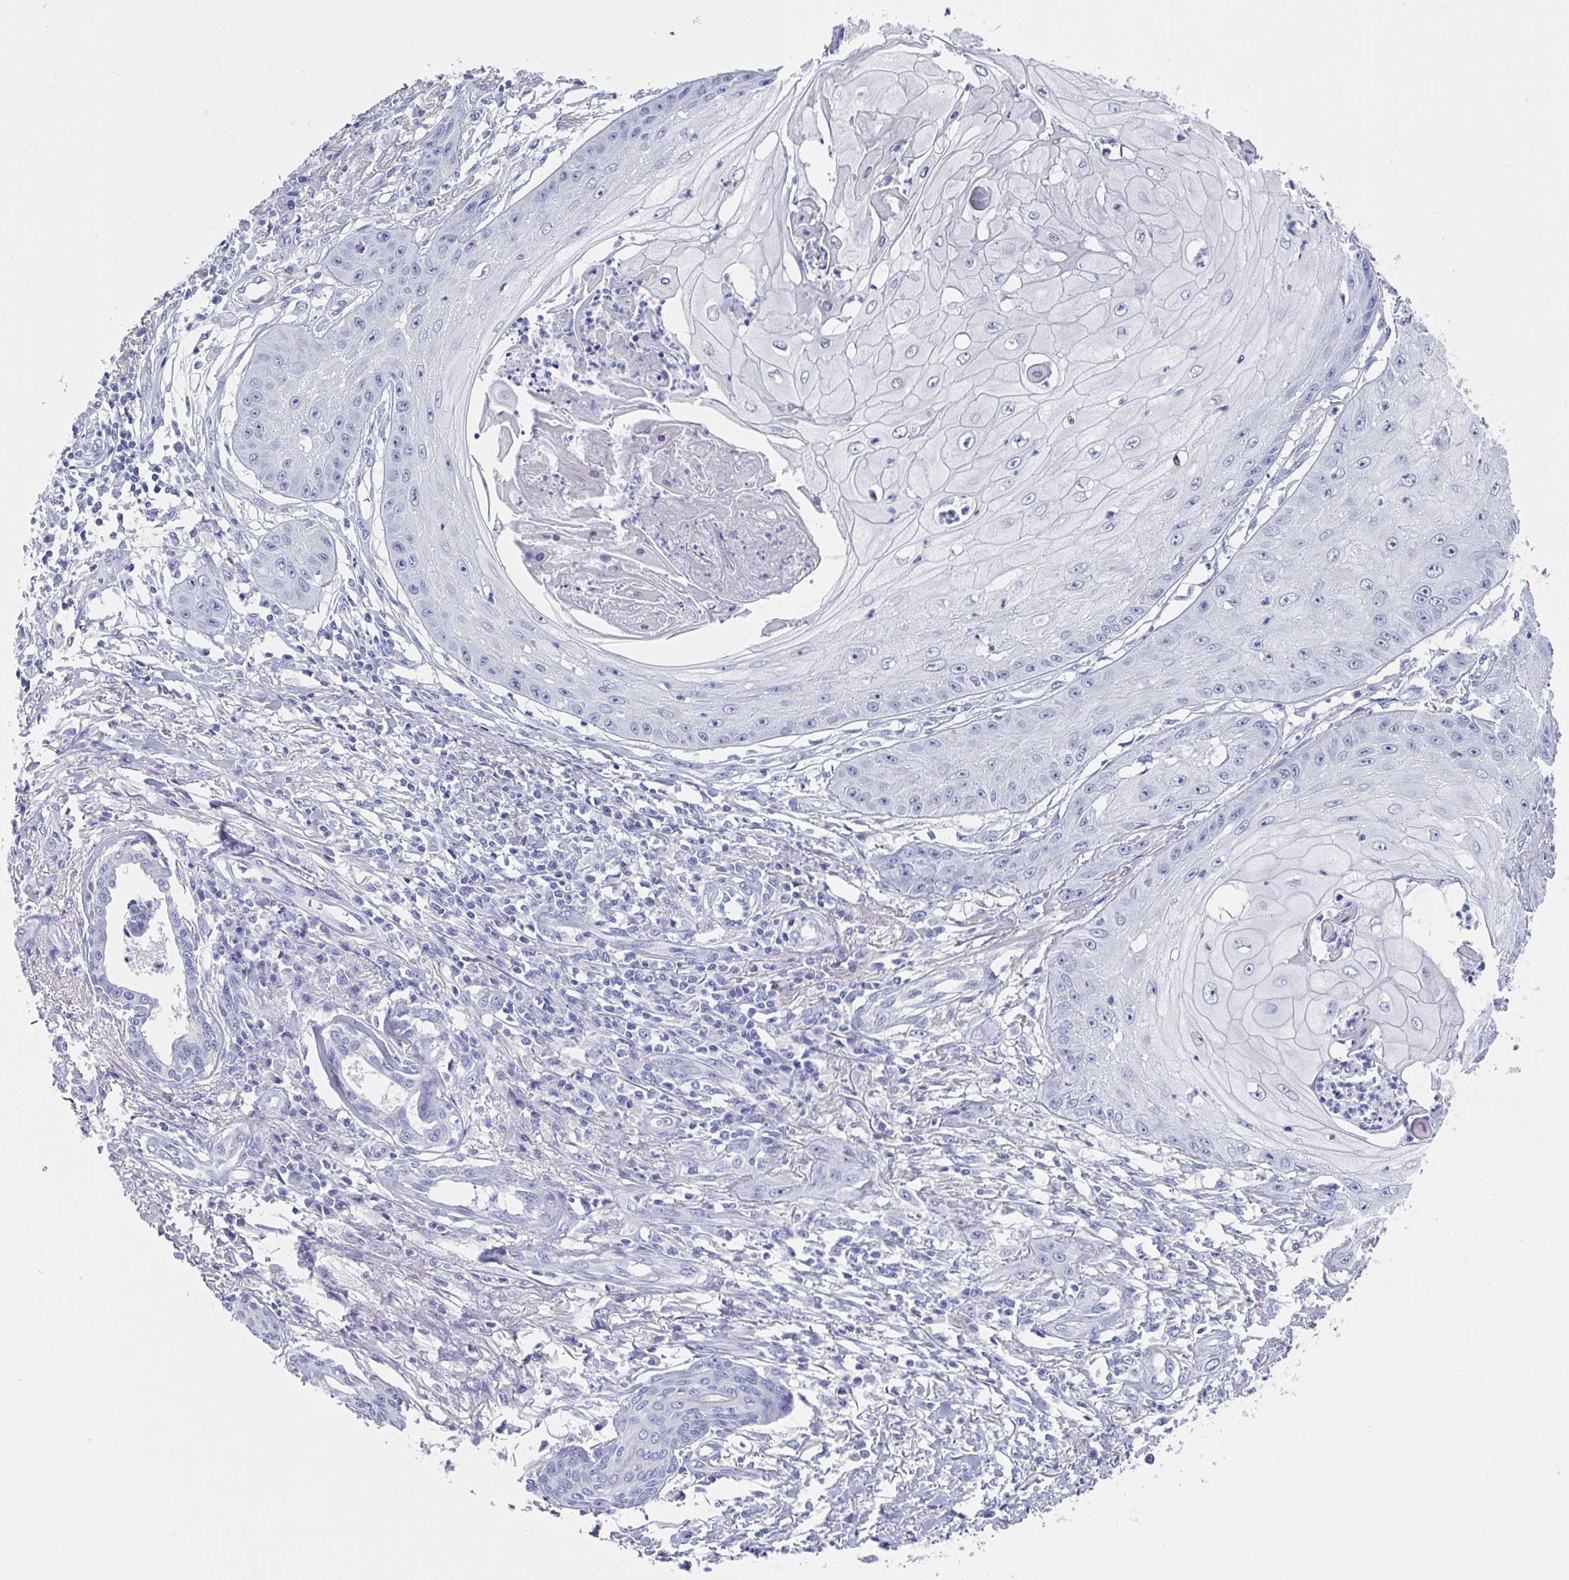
{"staining": {"intensity": "negative", "quantity": "none", "location": "none"}, "tissue": "skin cancer", "cell_type": "Tumor cells", "image_type": "cancer", "snomed": [{"axis": "morphology", "description": "Squamous cell carcinoma, NOS"}, {"axis": "topography", "description": "Skin"}], "caption": "The image exhibits no staining of tumor cells in skin cancer (squamous cell carcinoma). (Immunohistochemistry (ihc), brightfield microscopy, high magnification).", "gene": "TNFRSF8", "patient": {"sex": "male", "age": 70}}